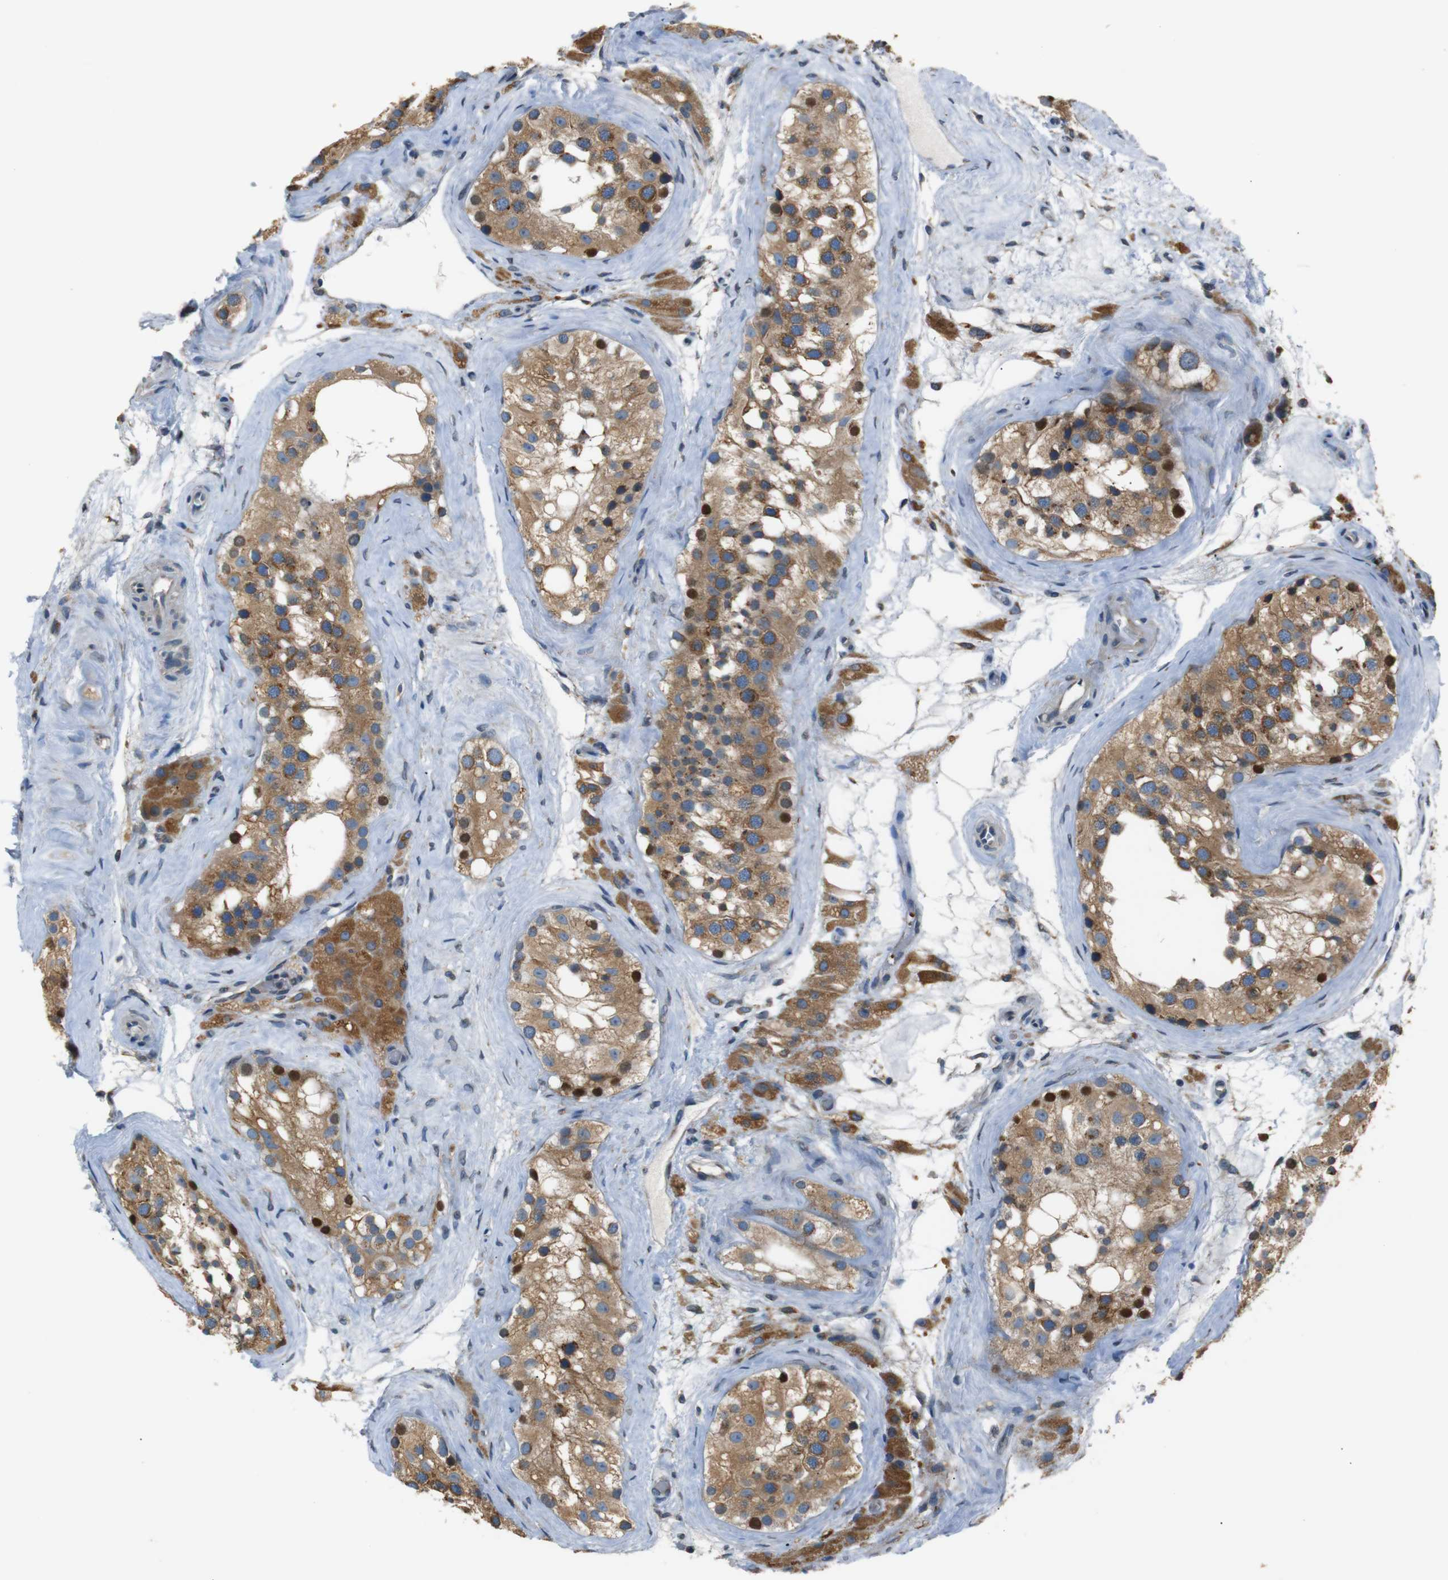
{"staining": {"intensity": "moderate", "quantity": ">75%", "location": "cytoplasmic/membranous,nuclear"}, "tissue": "testis", "cell_type": "Cells in seminiferous ducts", "image_type": "normal", "snomed": [{"axis": "morphology", "description": "Normal tissue, NOS"}, {"axis": "morphology", "description": "Seminoma, NOS"}, {"axis": "topography", "description": "Testis"}], "caption": "Protein expression by immunohistochemistry displays moderate cytoplasmic/membranous,nuclear staining in about >75% of cells in seminiferous ducts in unremarkable testis. (Stains: DAB (3,3'-diaminobenzidine) in brown, nuclei in blue, Microscopy: brightfield microscopy at high magnification).", "gene": "TMED2", "patient": {"sex": "male", "age": 71}}